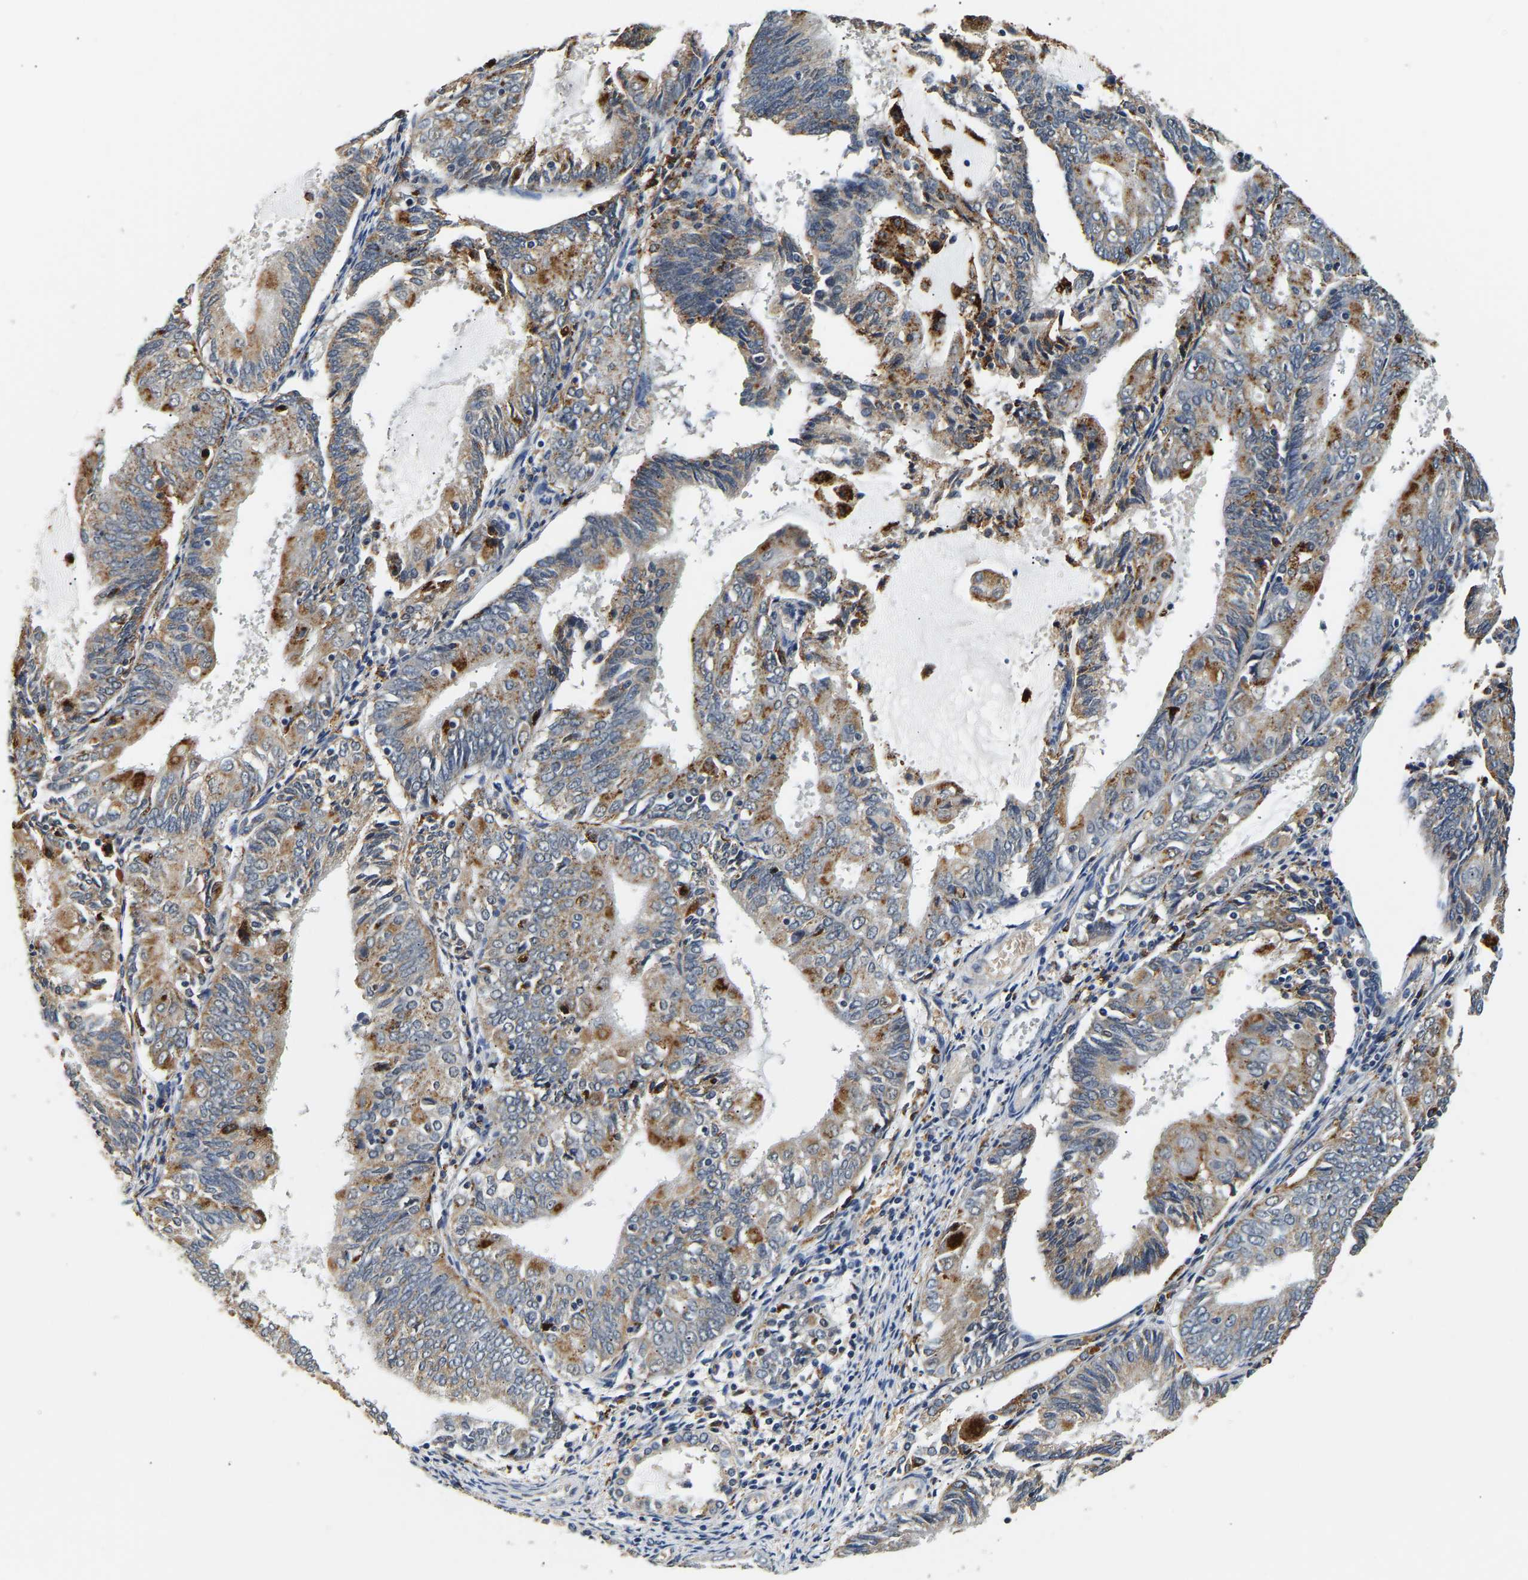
{"staining": {"intensity": "moderate", "quantity": ">75%", "location": "cytoplasmic/membranous"}, "tissue": "endometrial cancer", "cell_type": "Tumor cells", "image_type": "cancer", "snomed": [{"axis": "morphology", "description": "Adenocarcinoma, NOS"}, {"axis": "topography", "description": "Endometrium"}], "caption": "Immunohistochemistry (DAB) staining of endometrial cancer (adenocarcinoma) demonstrates moderate cytoplasmic/membranous protein positivity in approximately >75% of tumor cells.", "gene": "SMU1", "patient": {"sex": "female", "age": 81}}